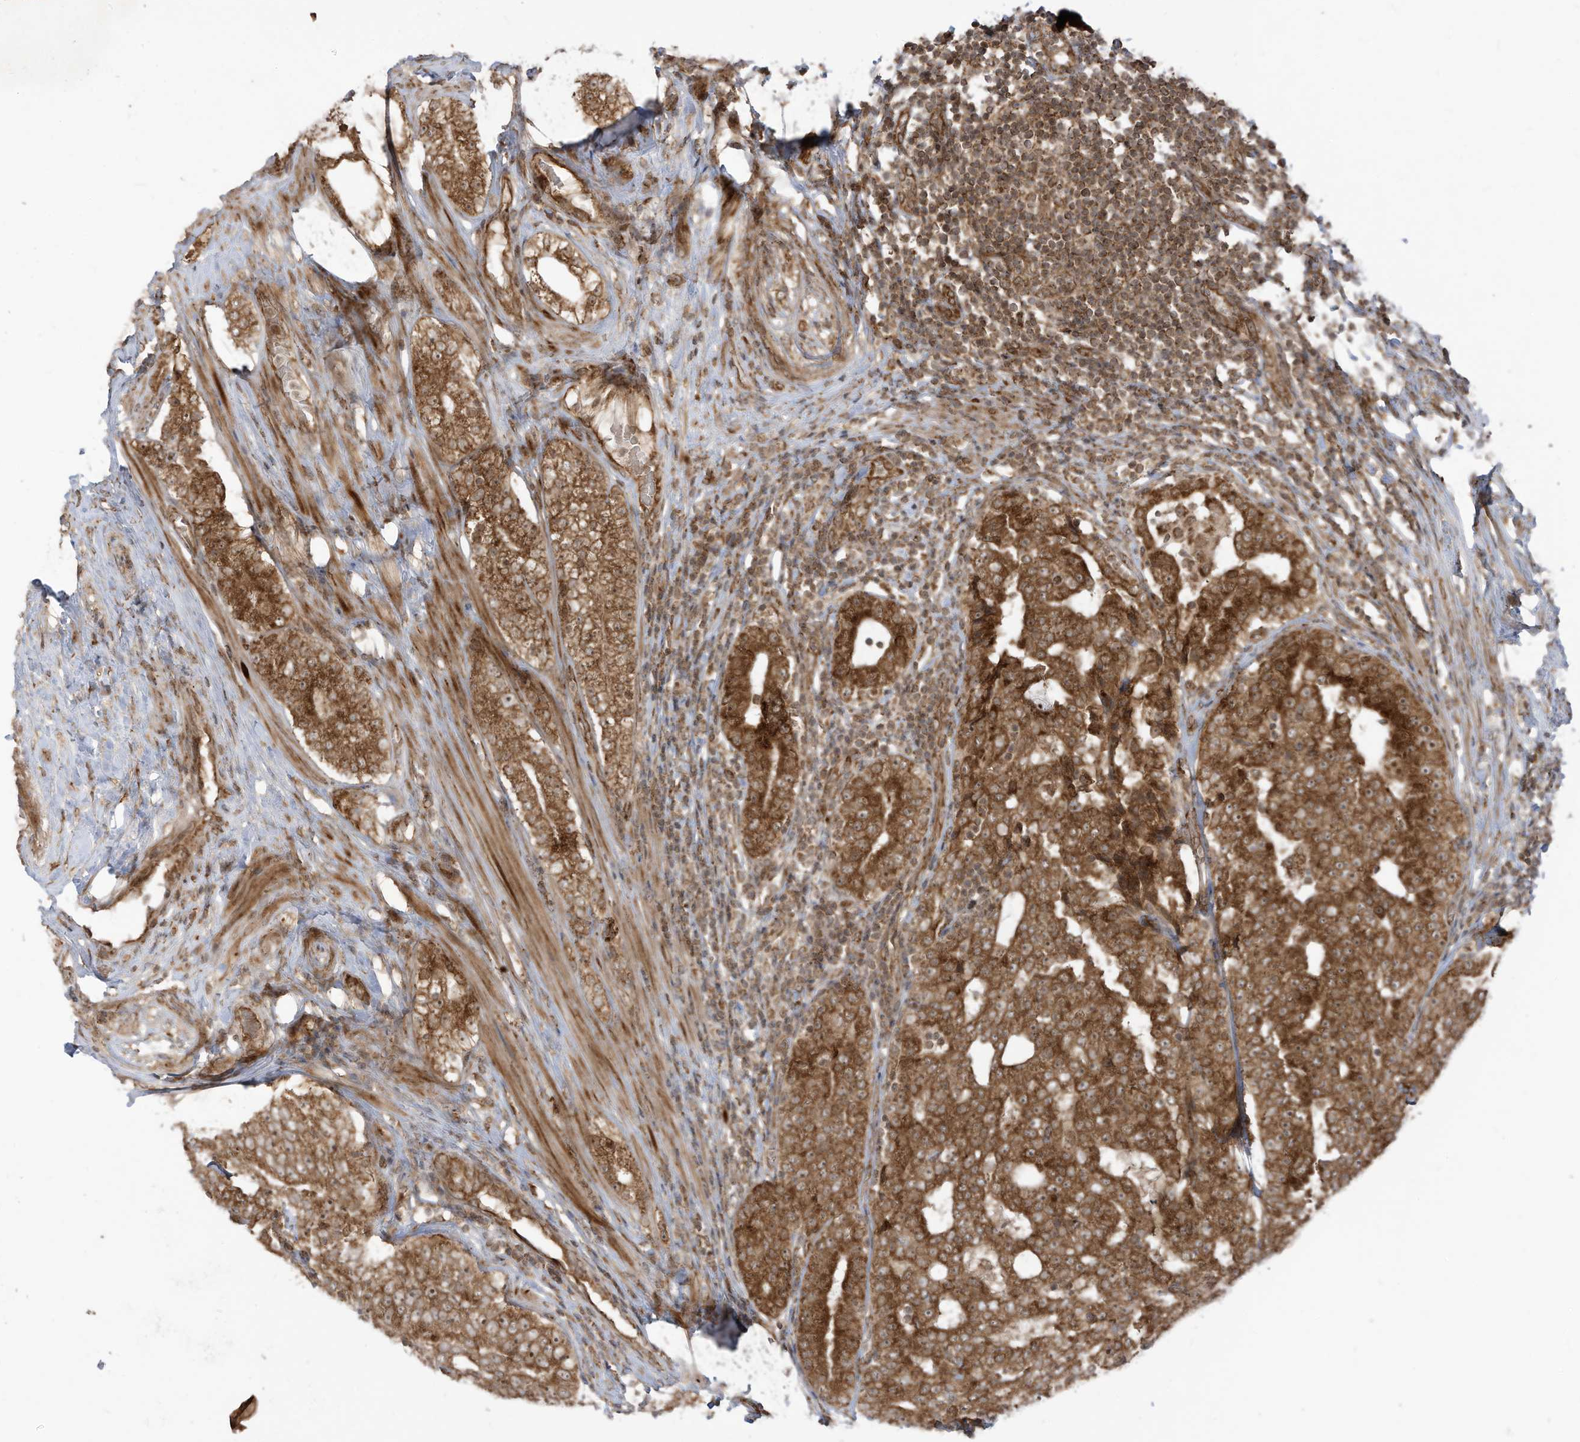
{"staining": {"intensity": "moderate", "quantity": ">75%", "location": "cytoplasmic/membranous"}, "tissue": "prostate cancer", "cell_type": "Tumor cells", "image_type": "cancer", "snomed": [{"axis": "morphology", "description": "Adenocarcinoma, High grade"}, {"axis": "topography", "description": "Prostate"}], "caption": "Immunohistochemistry (IHC) image of prostate cancer (adenocarcinoma (high-grade)) stained for a protein (brown), which shows medium levels of moderate cytoplasmic/membranous staining in about >75% of tumor cells.", "gene": "TRIM67", "patient": {"sex": "male", "age": 56}}